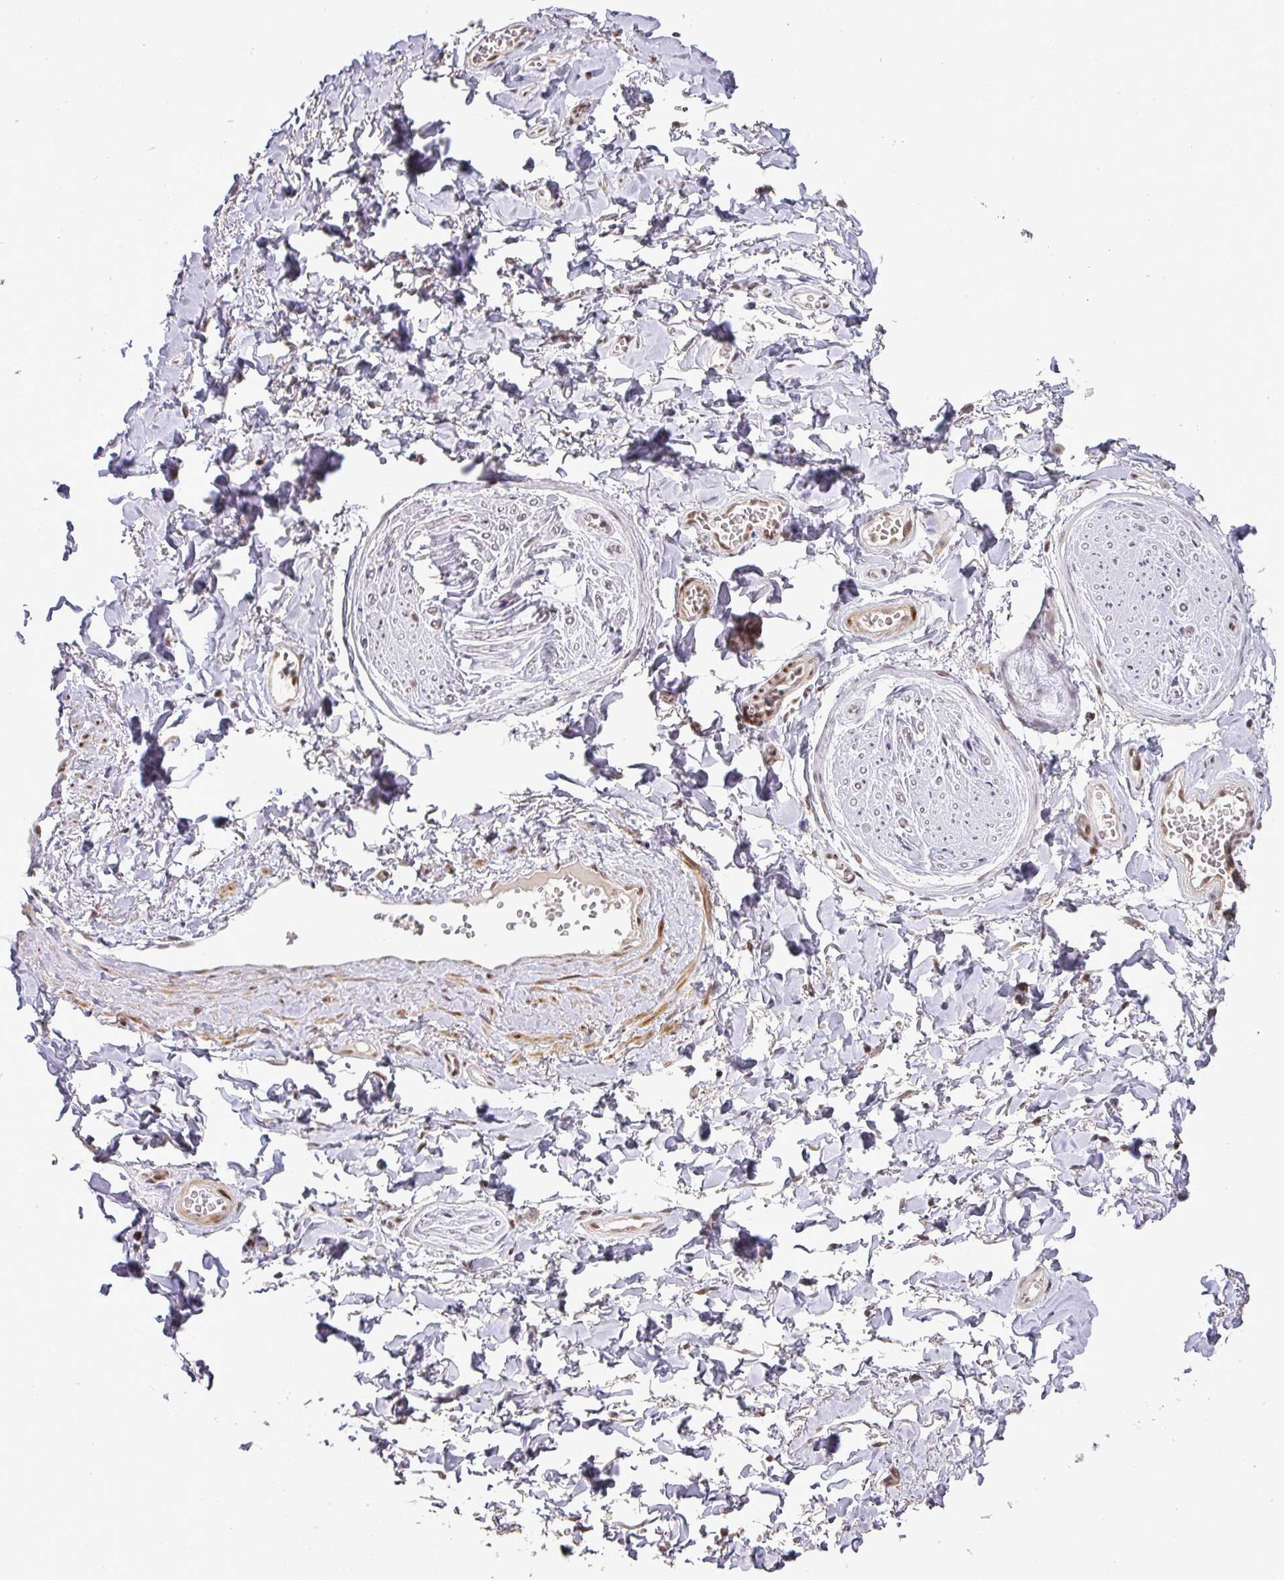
{"staining": {"intensity": "negative", "quantity": "none", "location": "none"}, "tissue": "adipose tissue", "cell_type": "Adipocytes", "image_type": "normal", "snomed": [{"axis": "morphology", "description": "Normal tissue, NOS"}, {"axis": "topography", "description": "Vulva"}, {"axis": "topography", "description": "Vagina"}, {"axis": "topography", "description": "Peripheral nerve tissue"}], "caption": "This is a image of IHC staining of normal adipose tissue, which shows no expression in adipocytes.", "gene": "GPRIN2", "patient": {"sex": "female", "age": 66}}